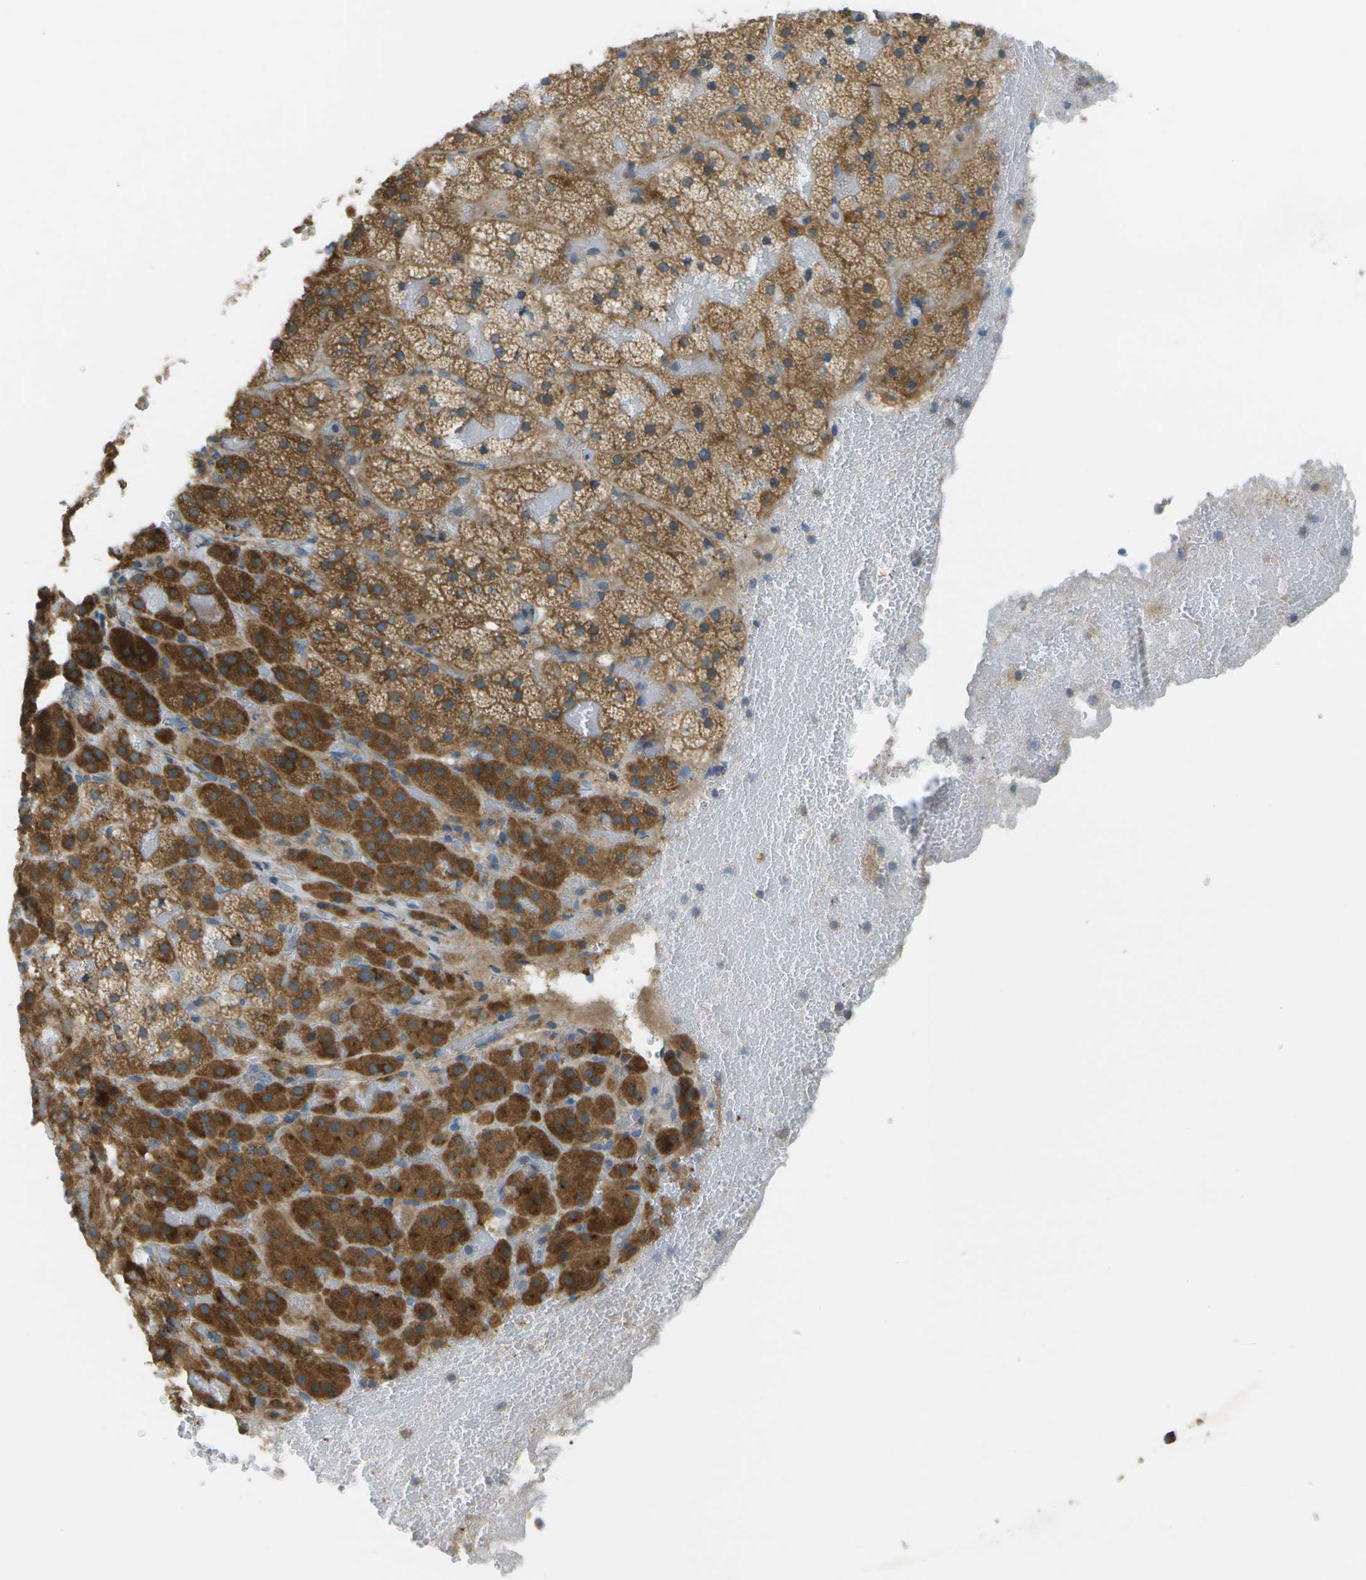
{"staining": {"intensity": "strong", "quantity": ">75%", "location": "cytoplasmic/membranous"}, "tissue": "adrenal gland", "cell_type": "Glandular cells", "image_type": "normal", "snomed": [{"axis": "morphology", "description": "Normal tissue, NOS"}, {"axis": "topography", "description": "Adrenal gland"}], "caption": "This micrograph reveals IHC staining of unremarkable adrenal gland, with high strong cytoplasmic/membranous staining in about >75% of glandular cells.", "gene": "WNK2", "patient": {"sex": "female", "age": 59}}